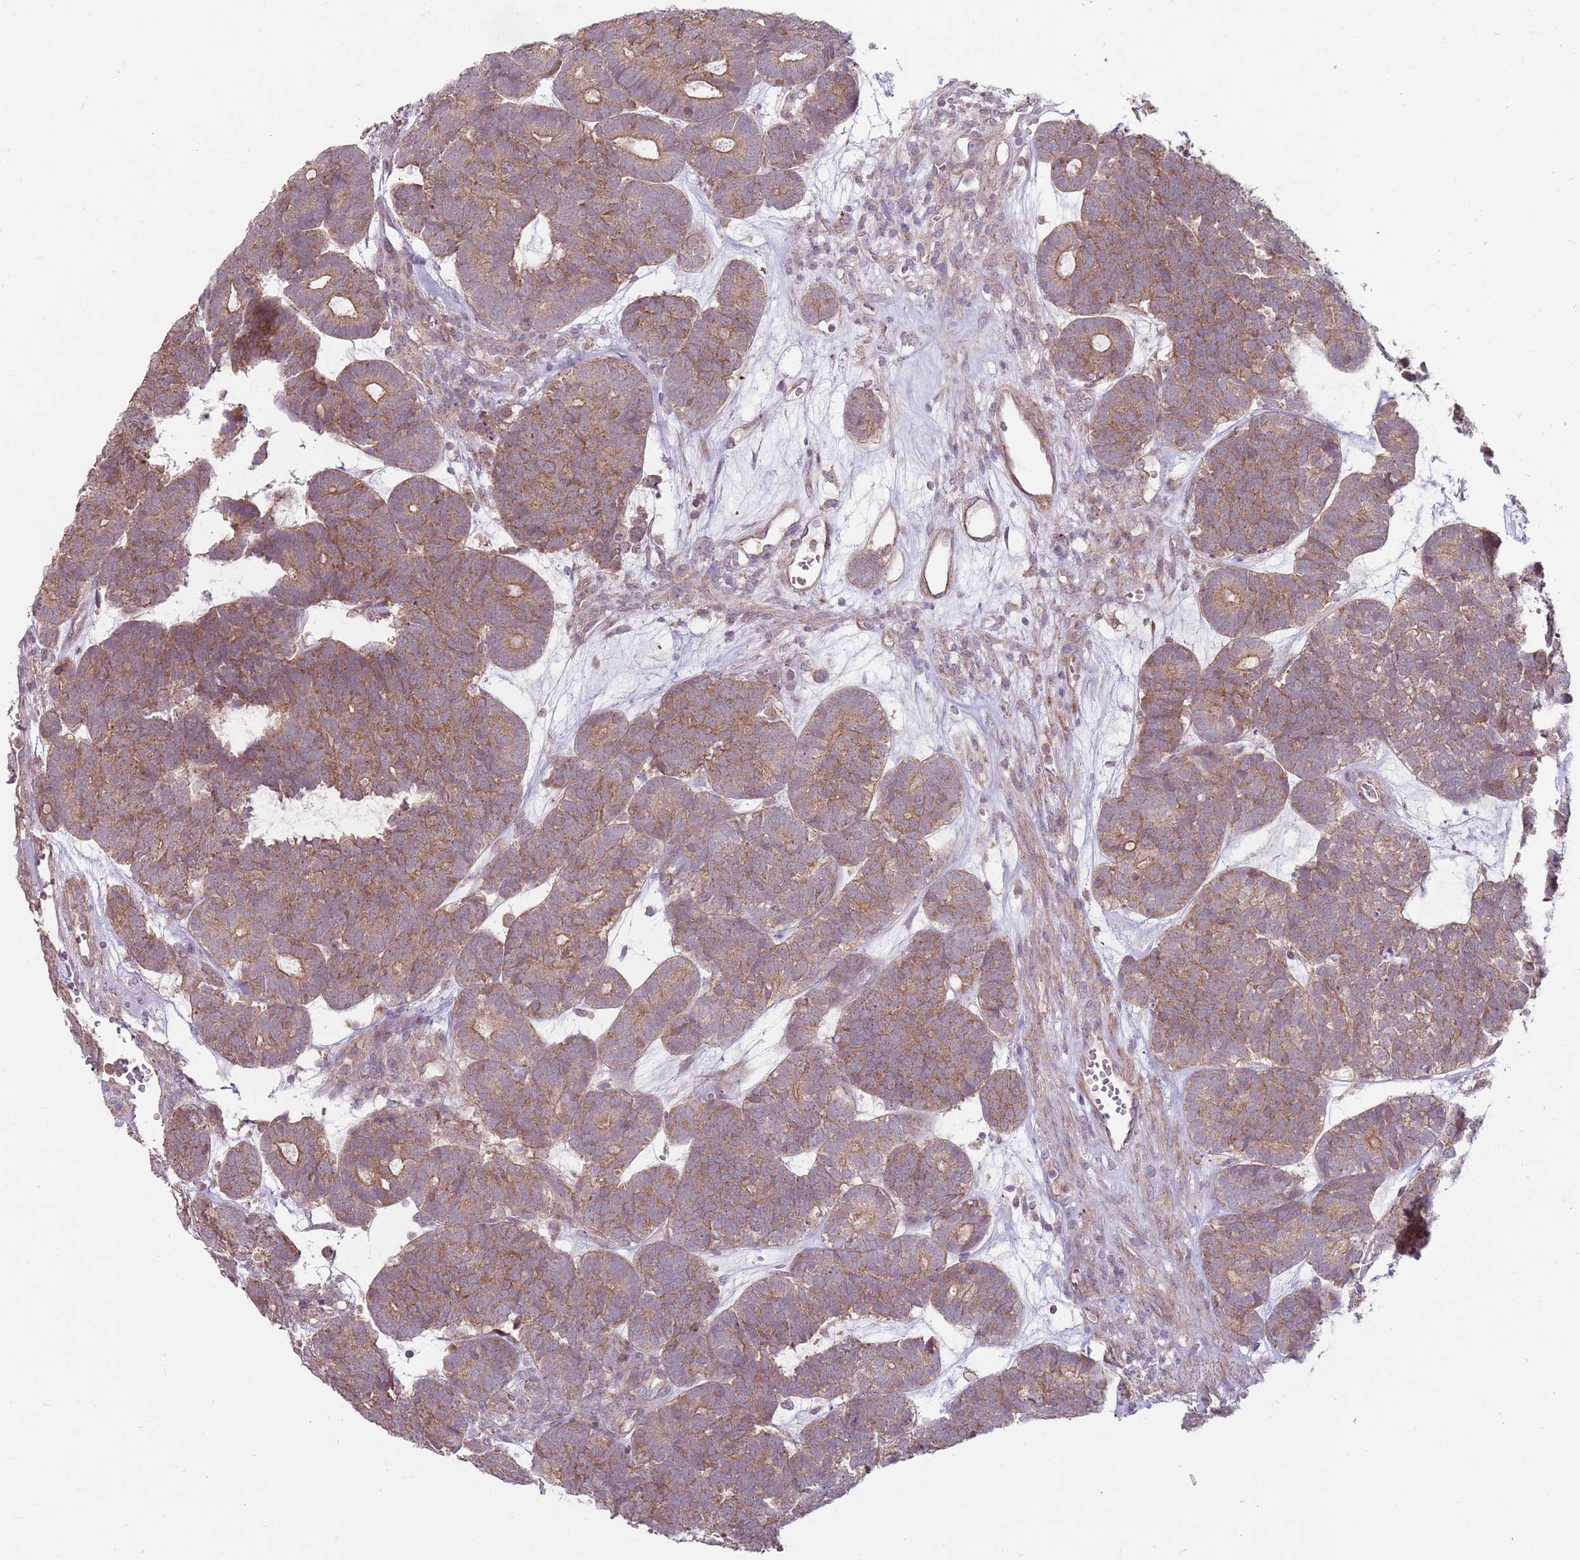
{"staining": {"intensity": "weak", "quantity": ">75%", "location": "cytoplasmic/membranous"}, "tissue": "head and neck cancer", "cell_type": "Tumor cells", "image_type": "cancer", "snomed": [{"axis": "morphology", "description": "Adenocarcinoma, NOS"}, {"axis": "topography", "description": "Head-Neck"}], "caption": "An image showing weak cytoplasmic/membranous expression in about >75% of tumor cells in adenocarcinoma (head and neck), as visualized by brown immunohistochemical staining.", "gene": "SPATA31D1", "patient": {"sex": "female", "age": 81}}